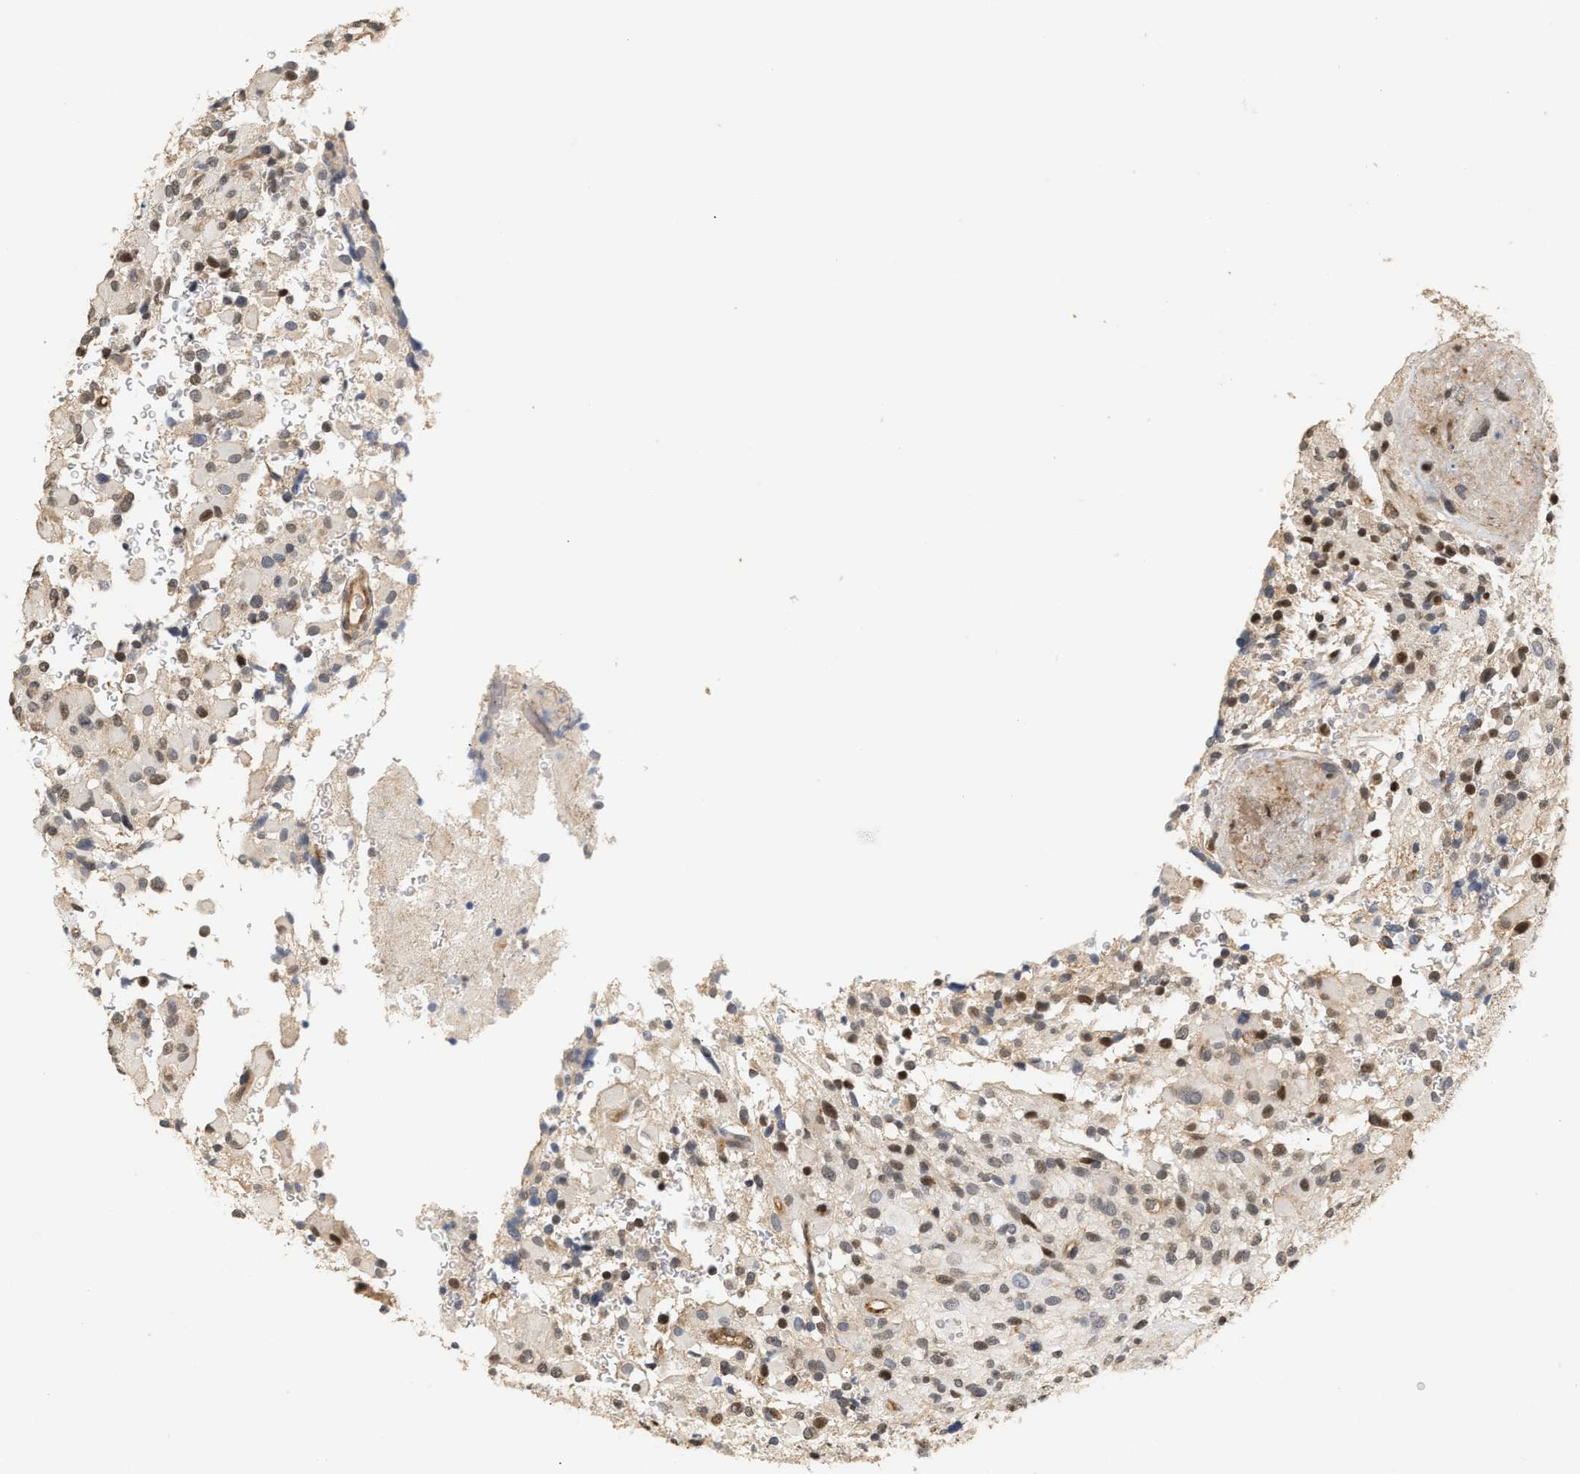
{"staining": {"intensity": "strong", "quantity": "25%-75%", "location": "nuclear"}, "tissue": "glioma", "cell_type": "Tumor cells", "image_type": "cancer", "snomed": [{"axis": "morphology", "description": "Glioma, malignant, High grade"}, {"axis": "topography", "description": "Brain"}], "caption": "Protein analysis of glioma tissue displays strong nuclear staining in about 25%-75% of tumor cells. The staining was performed using DAB to visualize the protein expression in brown, while the nuclei were stained in blue with hematoxylin (Magnification: 20x).", "gene": "PLXND1", "patient": {"sex": "male", "age": 71}}